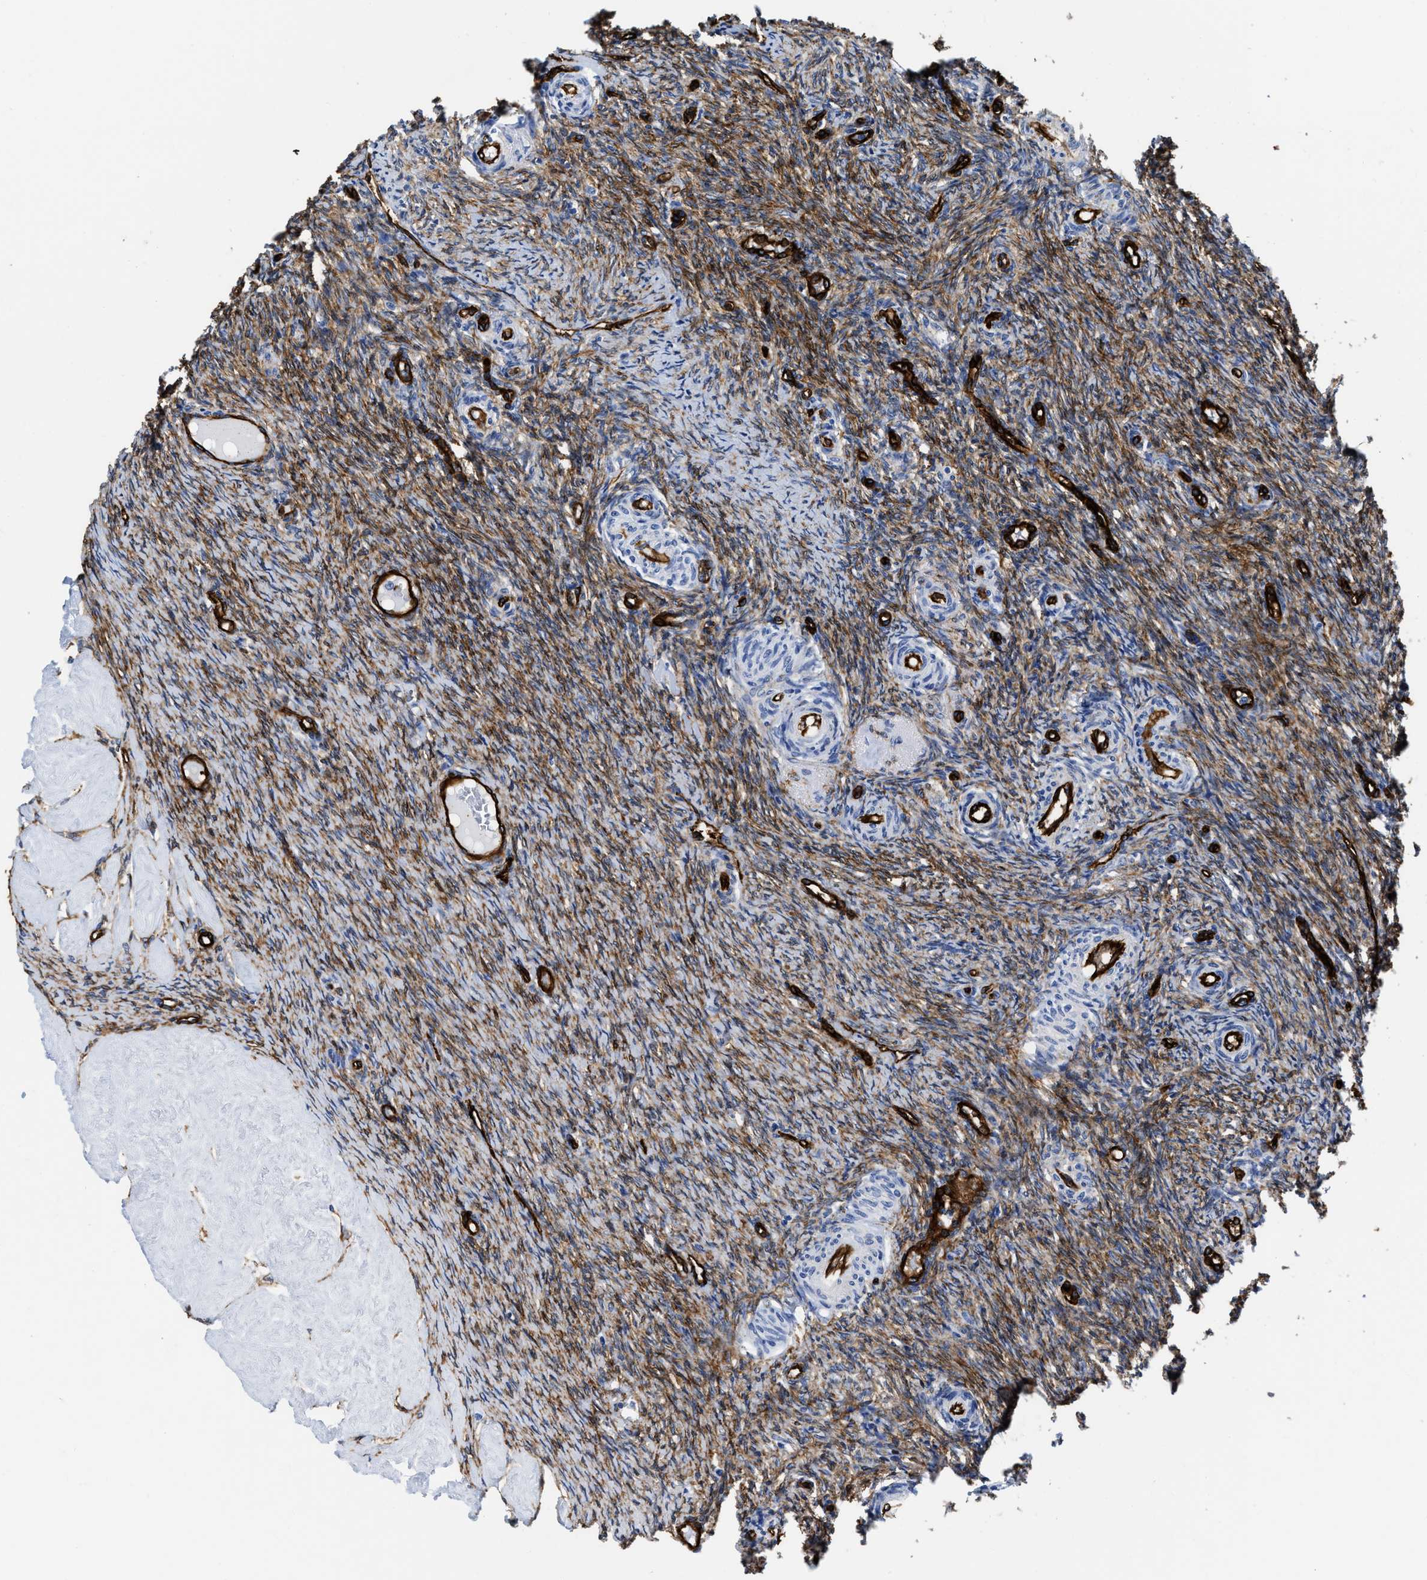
{"staining": {"intensity": "weak", "quantity": ">75%", "location": "cytoplasmic/membranous"}, "tissue": "ovary", "cell_type": "Follicle cells", "image_type": "normal", "snomed": [{"axis": "morphology", "description": "Normal tissue, NOS"}, {"axis": "topography", "description": "Ovary"}], "caption": "Benign ovary exhibits weak cytoplasmic/membranous positivity in approximately >75% of follicle cells.", "gene": "TVP23B", "patient": {"sex": "female", "age": 41}}